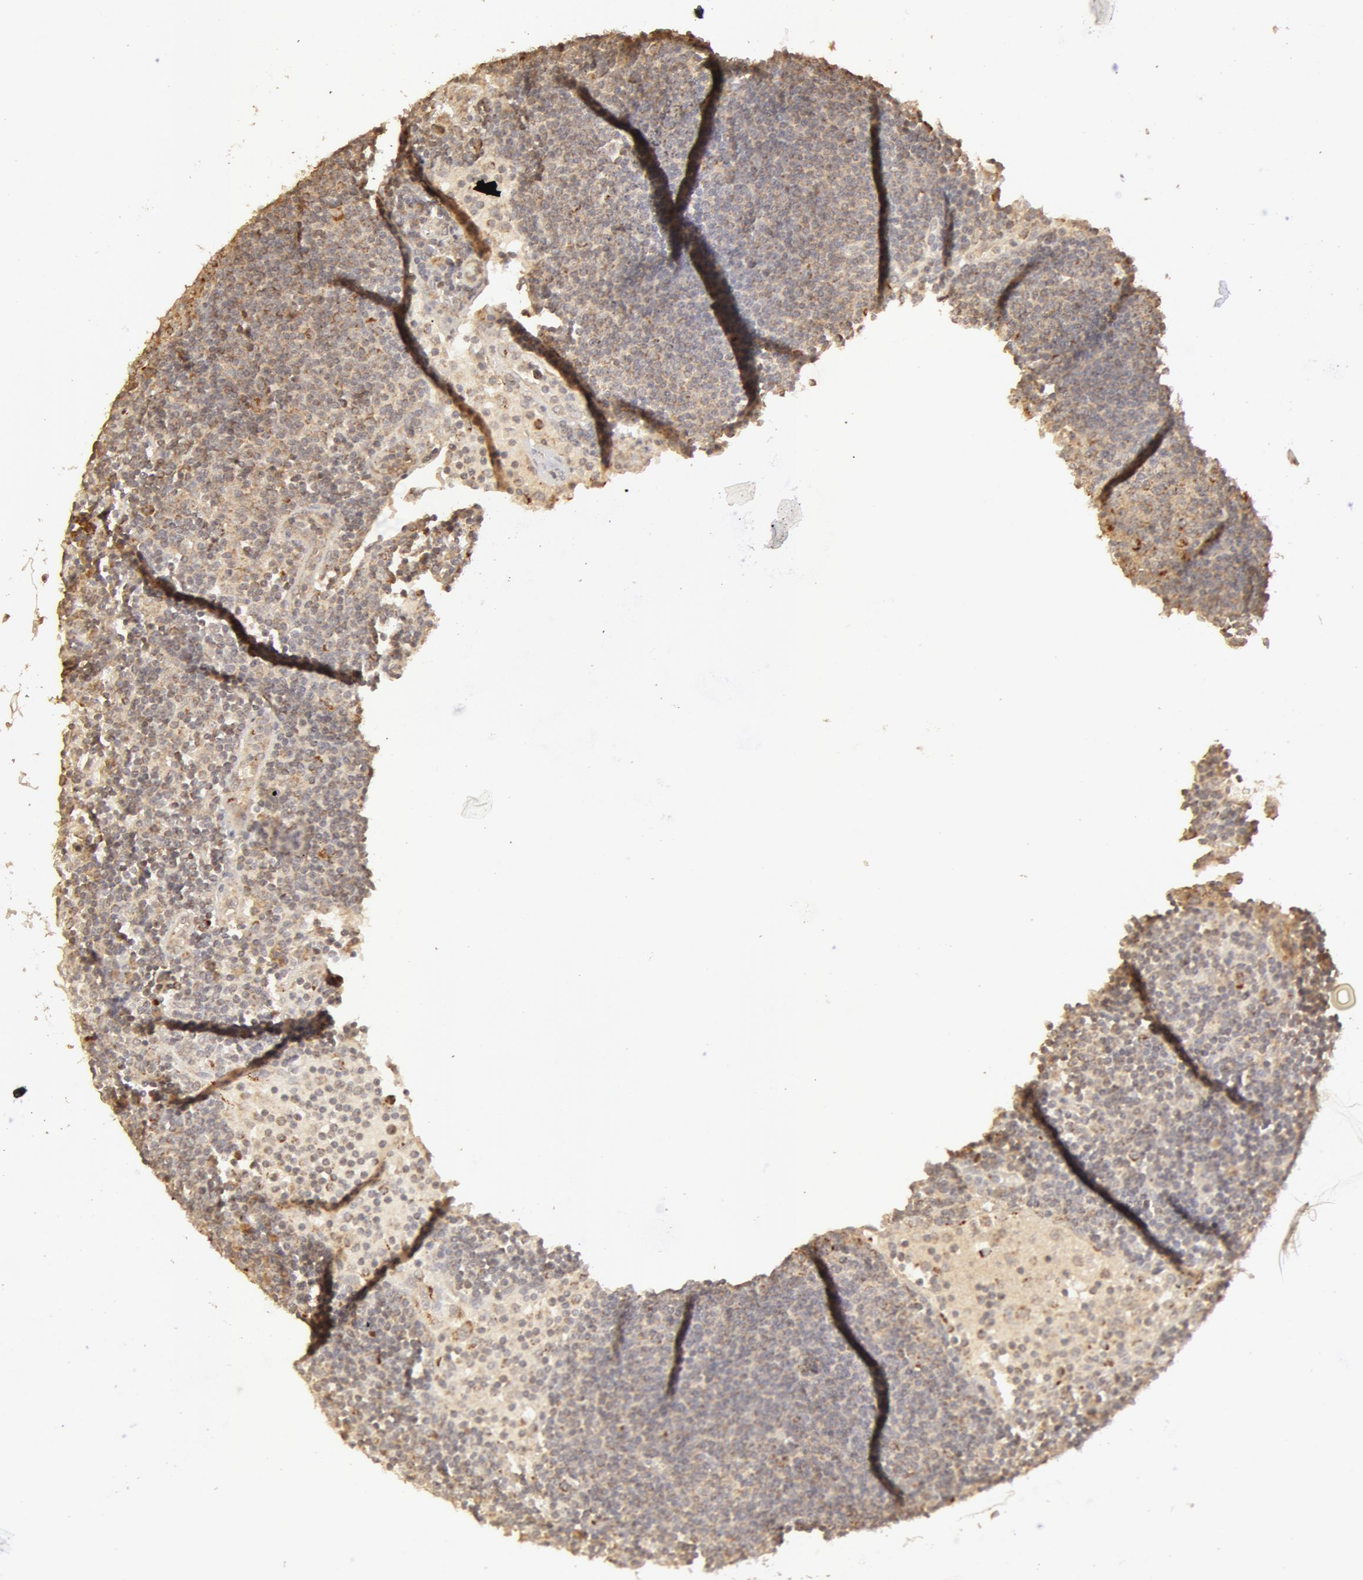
{"staining": {"intensity": "moderate", "quantity": "25%-75%", "location": "cytoplasmic/membranous"}, "tissue": "lymph node", "cell_type": "Germinal center cells", "image_type": "normal", "snomed": [{"axis": "morphology", "description": "Normal tissue, NOS"}, {"axis": "topography", "description": "Lymph node"}], "caption": "This photomicrograph shows immunohistochemistry staining of unremarkable lymph node, with medium moderate cytoplasmic/membranous expression in about 25%-75% of germinal center cells.", "gene": "ADPRH", "patient": {"sex": "male", "age": 54}}